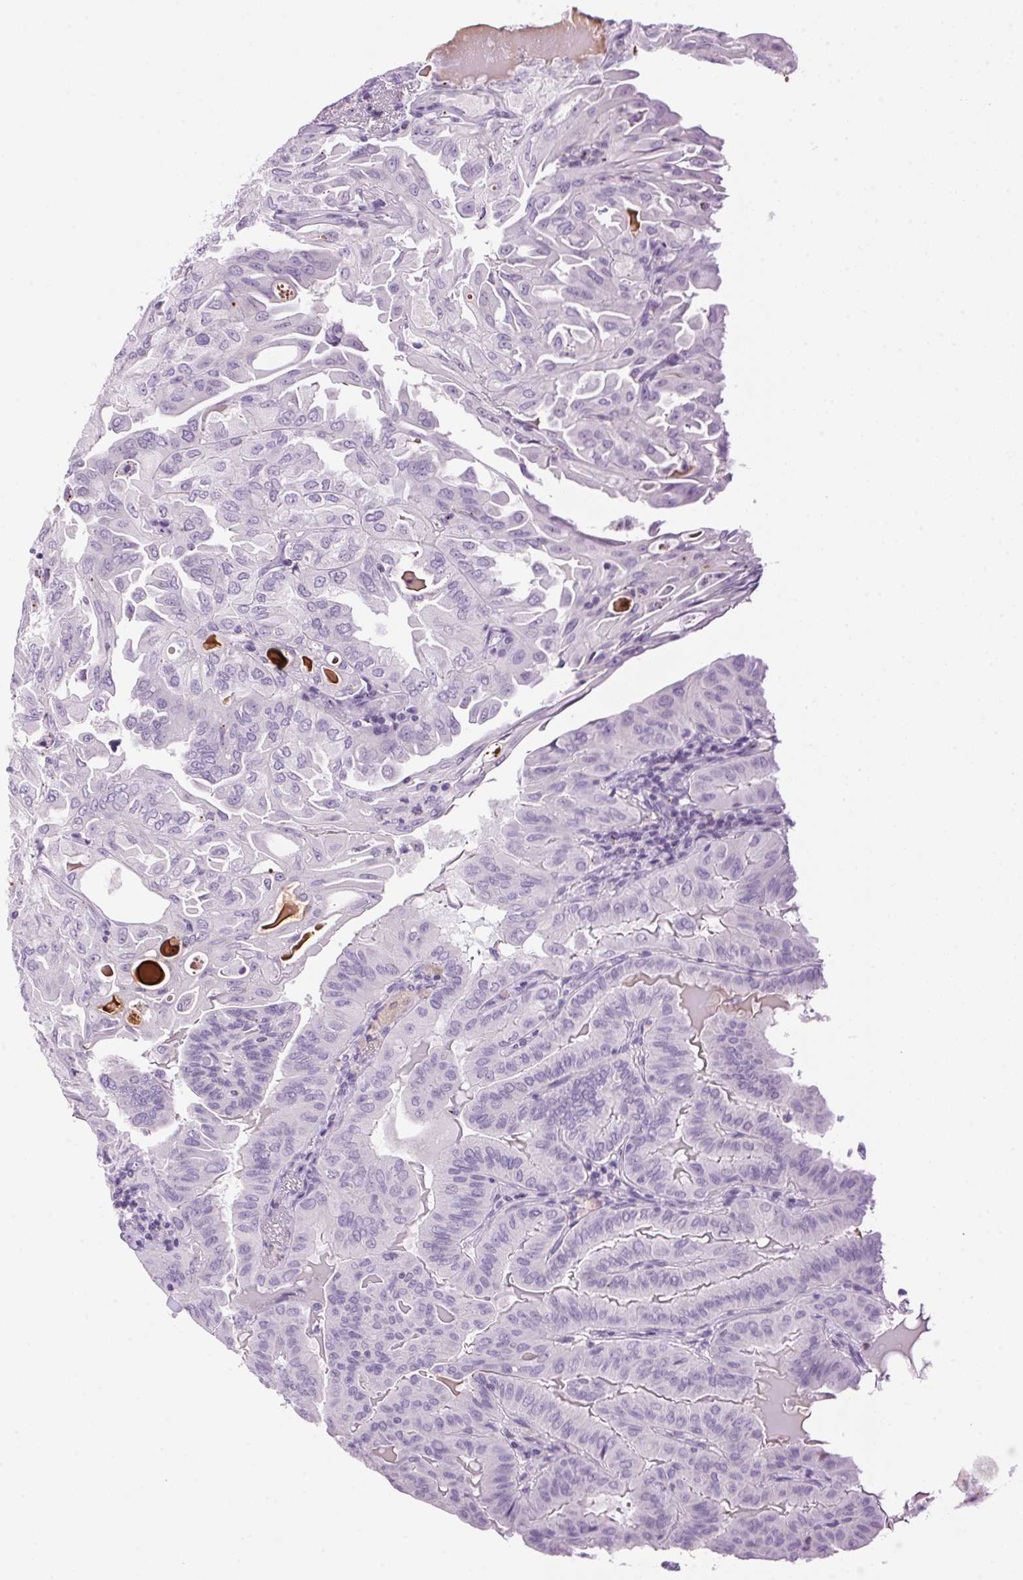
{"staining": {"intensity": "negative", "quantity": "none", "location": "none"}, "tissue": "thyroid cancer", "cell_type": "Tumor cells", "image_type": "cancer", "snomed": [{"axis": "morphology", "description": "Papillary adenocarcinoma, NOS"}, {"axis": "topography", "description": "Thyroid gland"}], "caption": "IHC photomicrograph of human papillary adenocarcinoma (thyroid) stained for a protein (brown), which reveals no expression in tumor cells. The staining was performed using DAB (3,3'-diaminobenzidine) to visualize the protein expression in brown, while the nuclei were stained in blue with hematoxylin (Magnification: 20x).", "gene": "TMEM88B", "patient": {"sex": "female", "age": 68}}